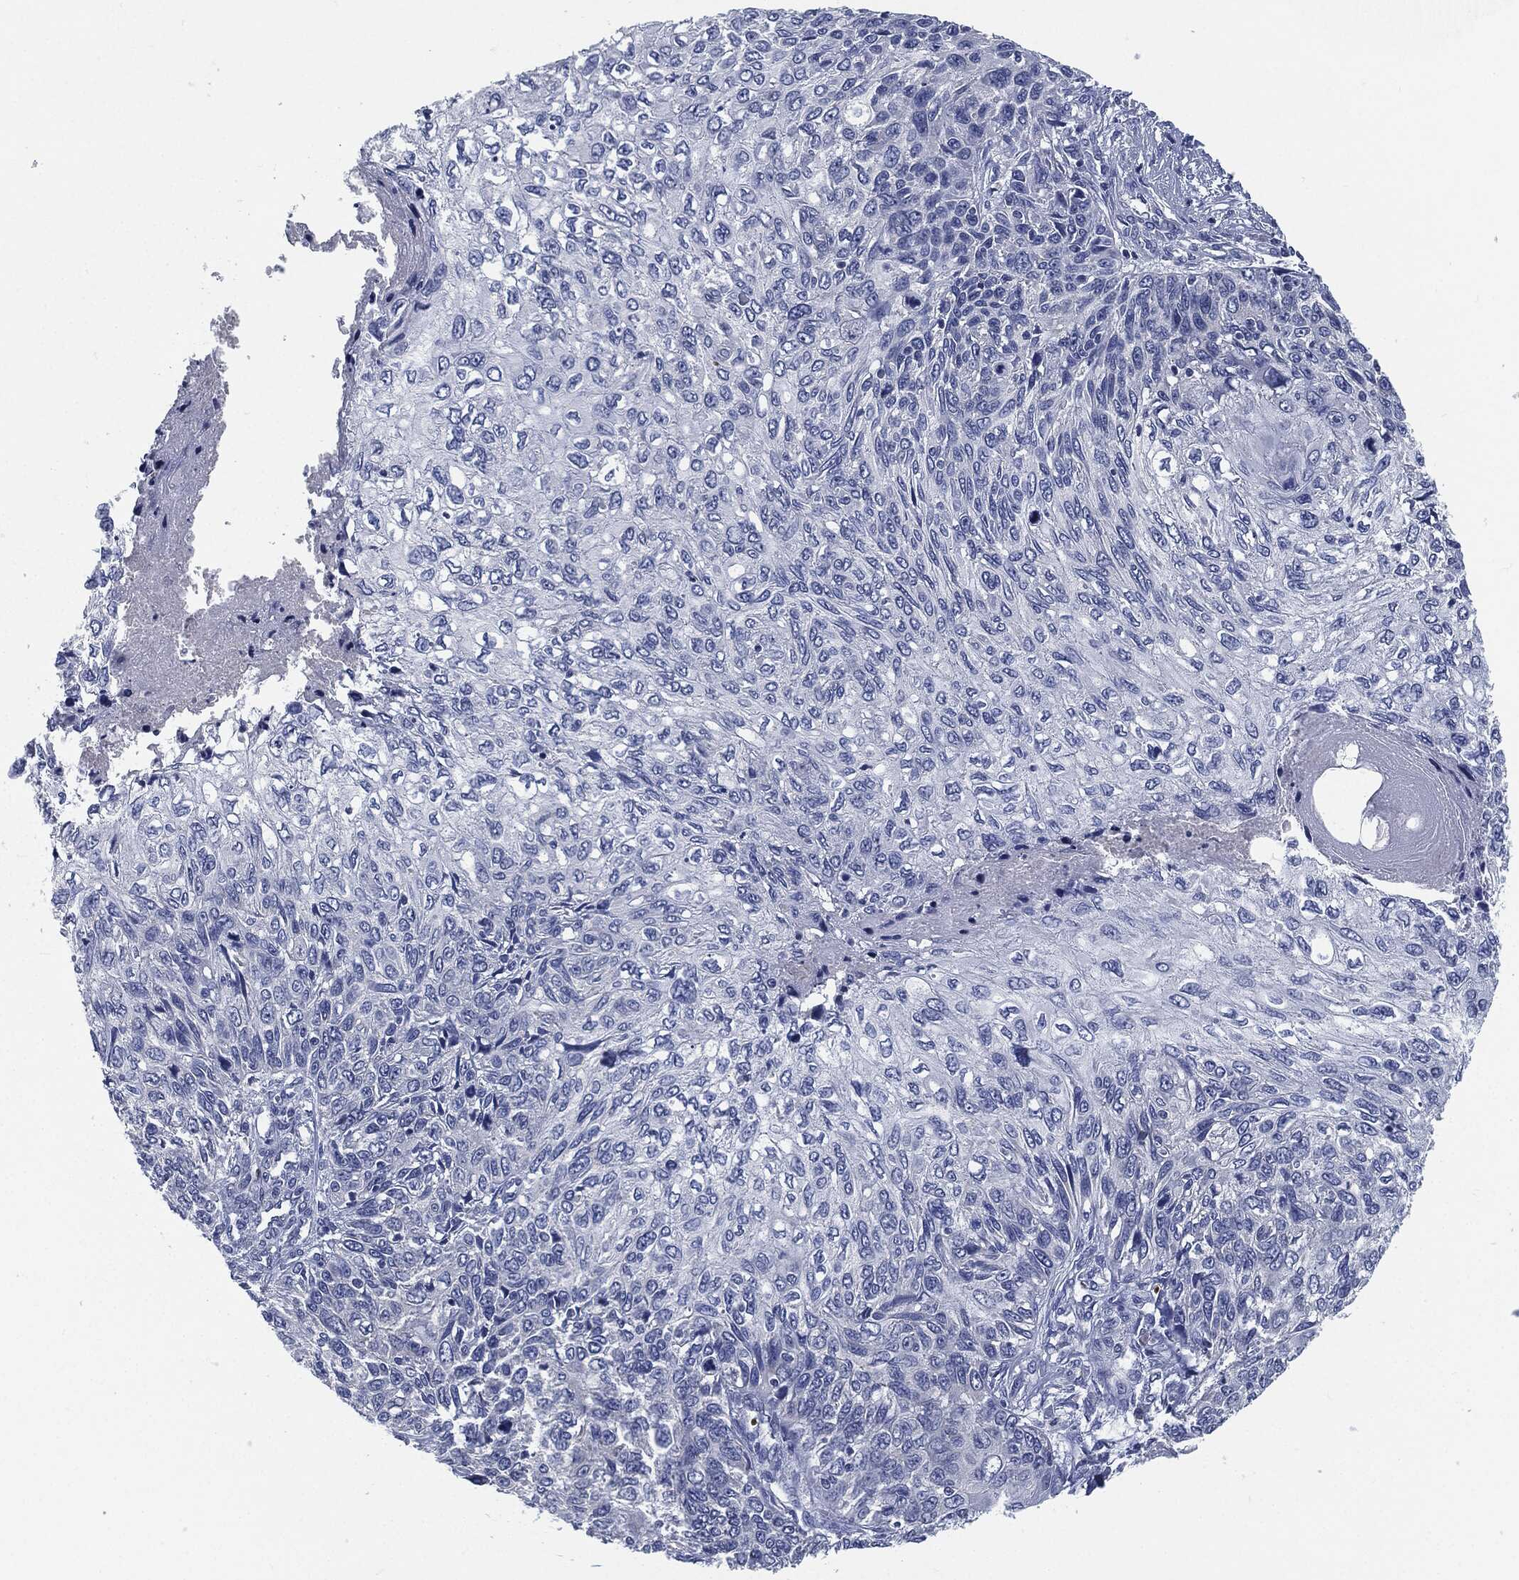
{"staining": {"intensity": "negative", "quantity": "none", "location": "none"}, "tissue": "skin cancer", "cell_type": "Tumor cells", "image_type": "cancer", "snomed": [{"axis": "morphology", "description": "Squamous cell carcinoma, NOS"}, {"axis": "topography", "description": "Skin"}], "caption": "Immunohistochemical staining of human squamous cell carcinoma (skin) exhibits no significant expression in tumor cells.", "gene": "SIGLEC9", "patient": {"sex": "male", "age": 92}}